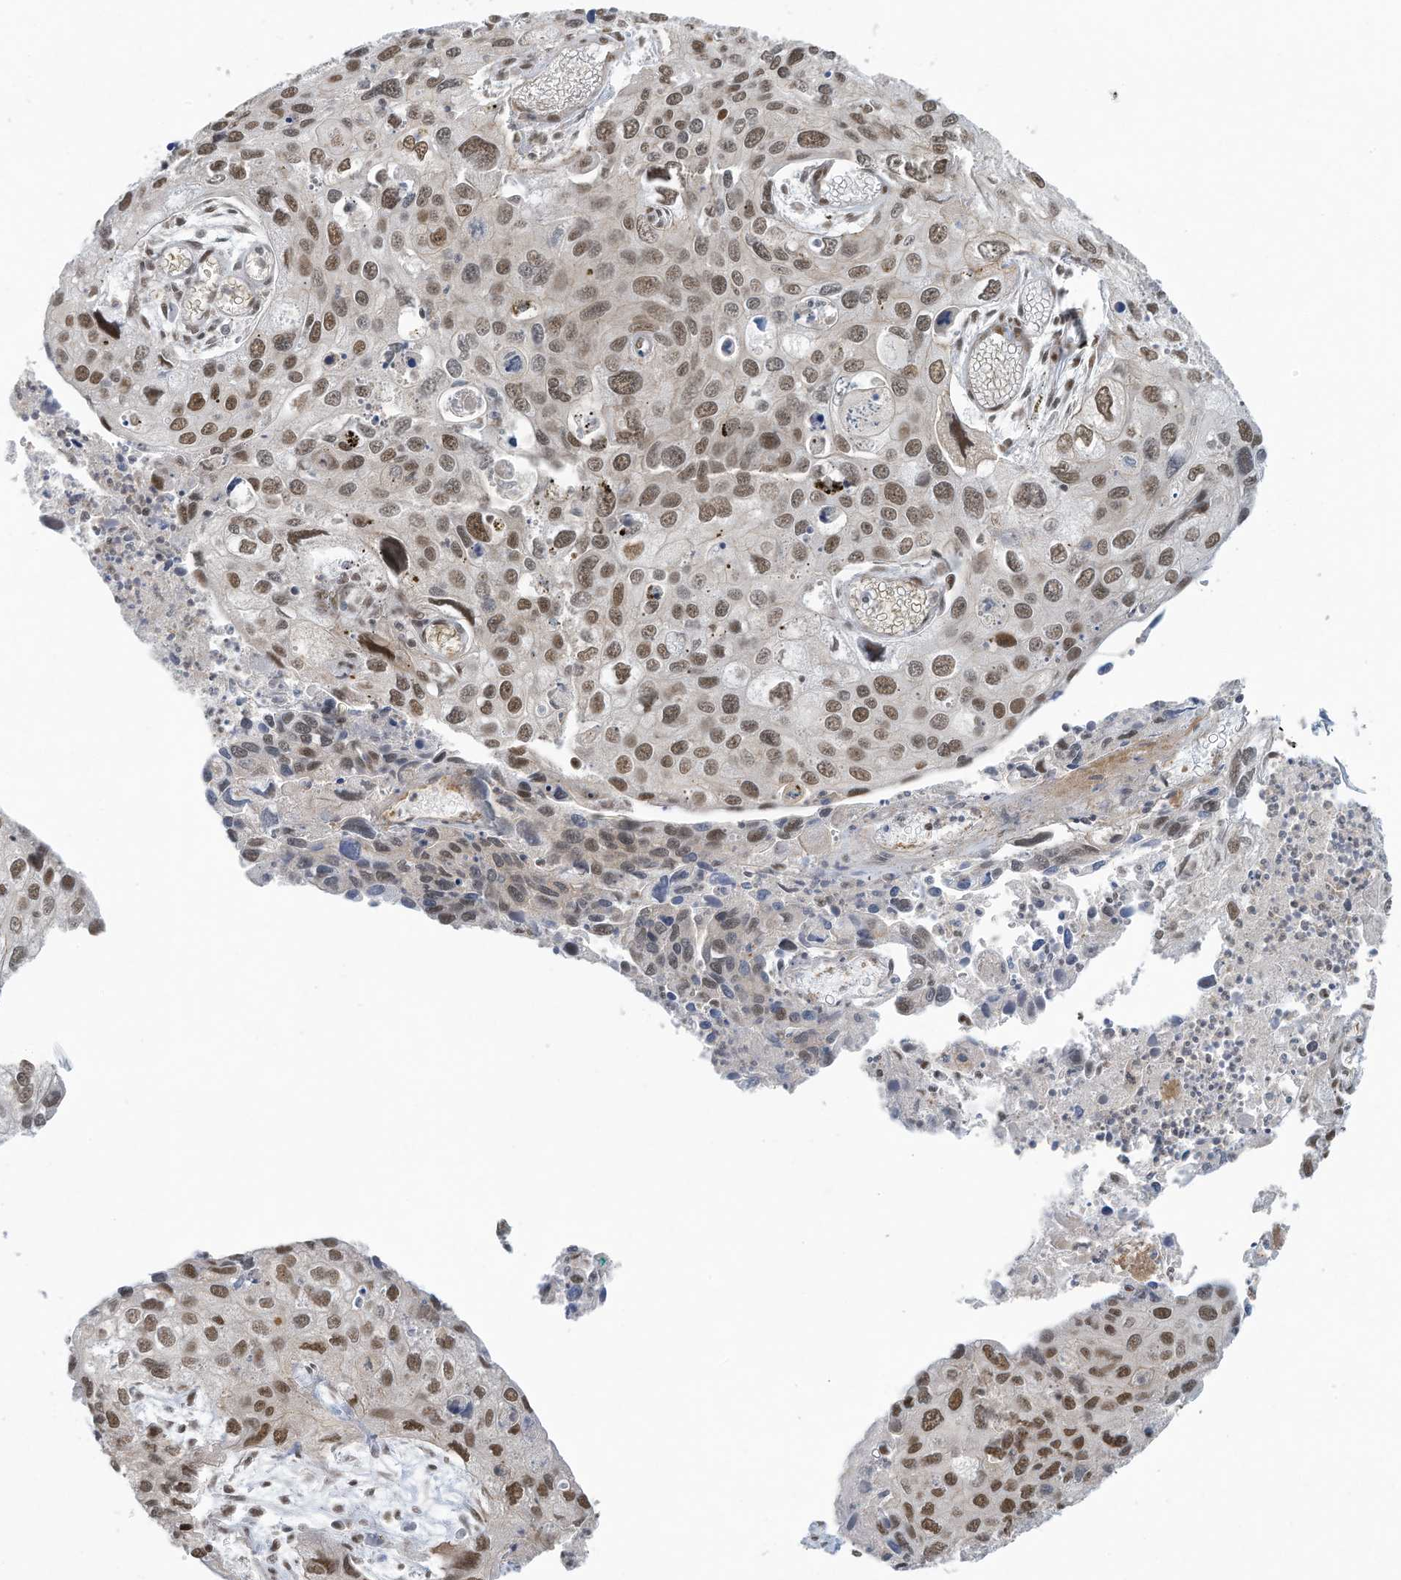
{"staining": {"intensity": "strong", "quantity": ">75%", "location": "nuclear"}, "tissue": "cervical cancer", "cell_type": "Tumor cells", "image_type": "cancer", "snomed": [{"axis": "morphology", "description": "Squamous cell carcinoma, NOS"}, {"axis": "topography", "description": "Cervix"}], "caption": "A photomicrograph of human cervical cancer stained for a protein exhibits strong nuclear brown staining in tumor cells.", "gene": "DBR1", "patient": {"sex": "female", "age": 55}}